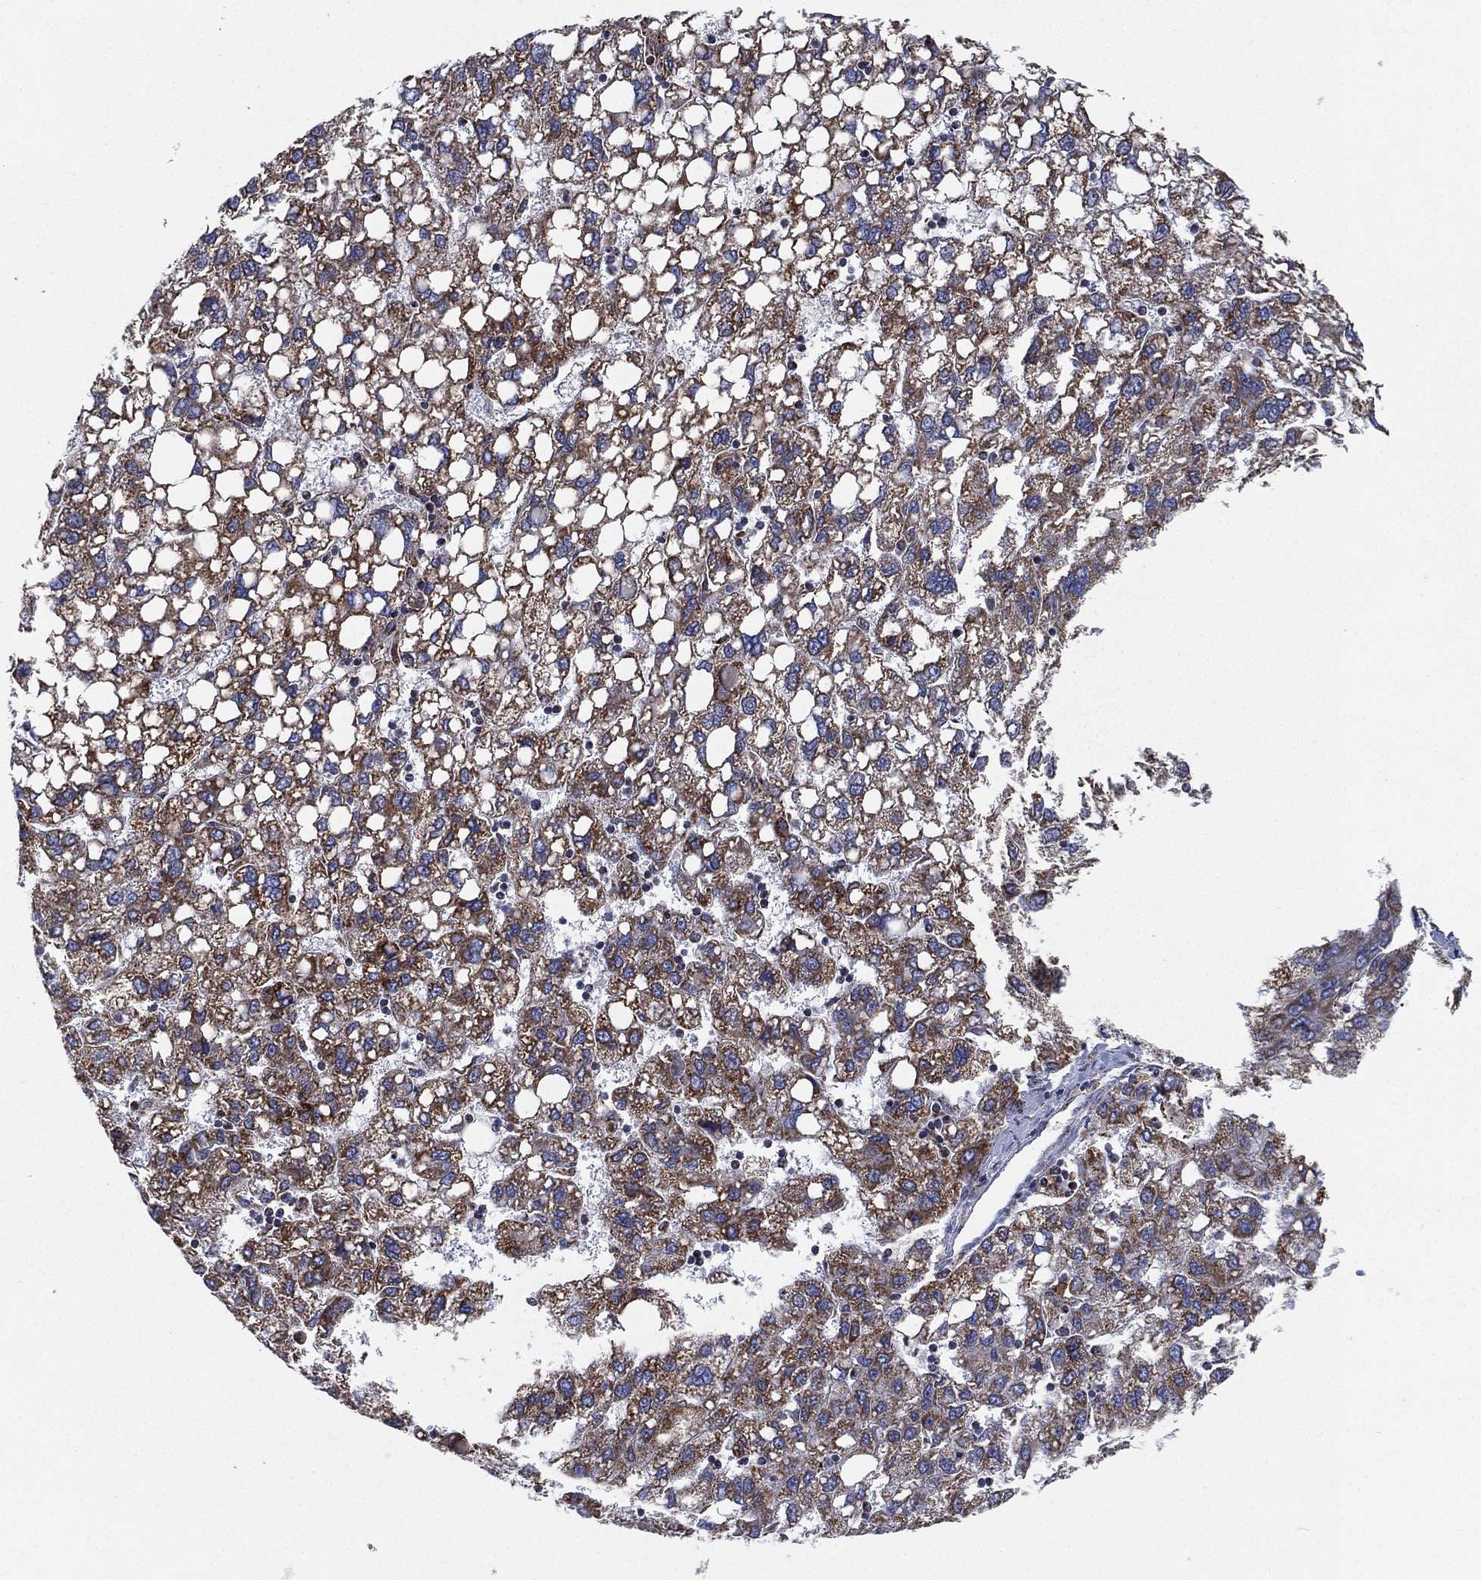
{"staining": {"intensity": "moderate", "quantity": "25%-75%", "location": "cytoplasmic/membranous"}, "tissue": "liver cancer", "cell_type": "Tumor cells", "image_type": "cancer", "snomed": [{"axis": "morphology", "description": "Carcinoma, Hepatocellular, NOS"}, {"axis": "topography", "description": "Liver"}], "caption": "A photomicrograph of human liver cancer stained for a protein displays moderate cytoplasmic/membranous brown staining in tumor cells.", "gene": "PSMG4", "patient": {"sex": "female", "age": 82}}